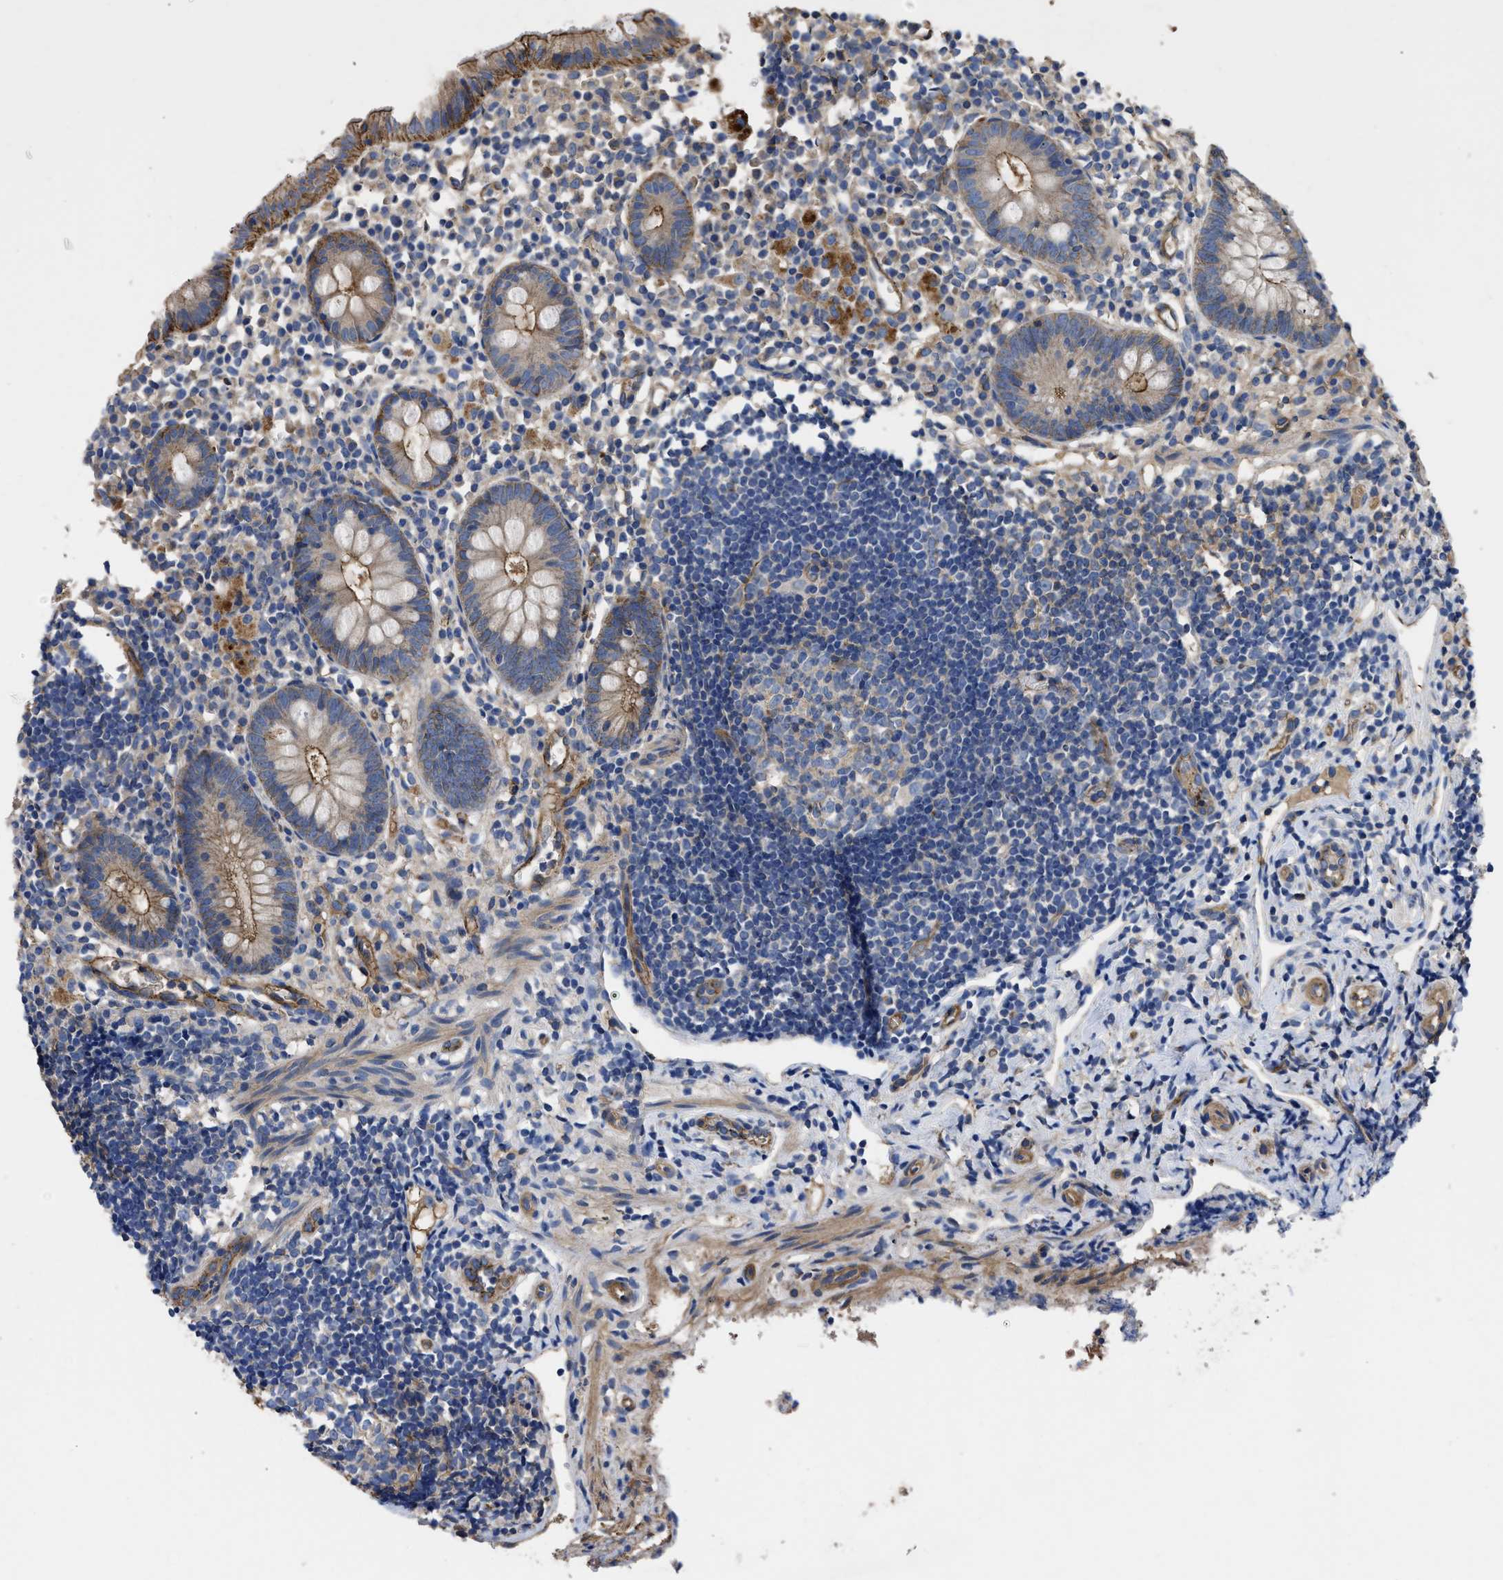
{"staining": {"intensity": "moderate", "quantity": "25%-75%", "location": "cytoplasmic/membranous"}, "tissue": "appendix", "cell_type": "Glandular cells", "image_type": "normal", "snomed": [{"axis": "morphology", "description": "Normal tissue, NOS"}, {"axis": "topography", "description": "Appendix"}], "caption": "Immunohistochemistry (IHC) micrograph of benign human appendix stained for a protein (brown), which demonstrates medium levels of moderate cytoplasmic/membranous staining in about 25%-75% of glandular cells.", "gene": "USP4", "patient": {"sex": "female", "age": 20}}